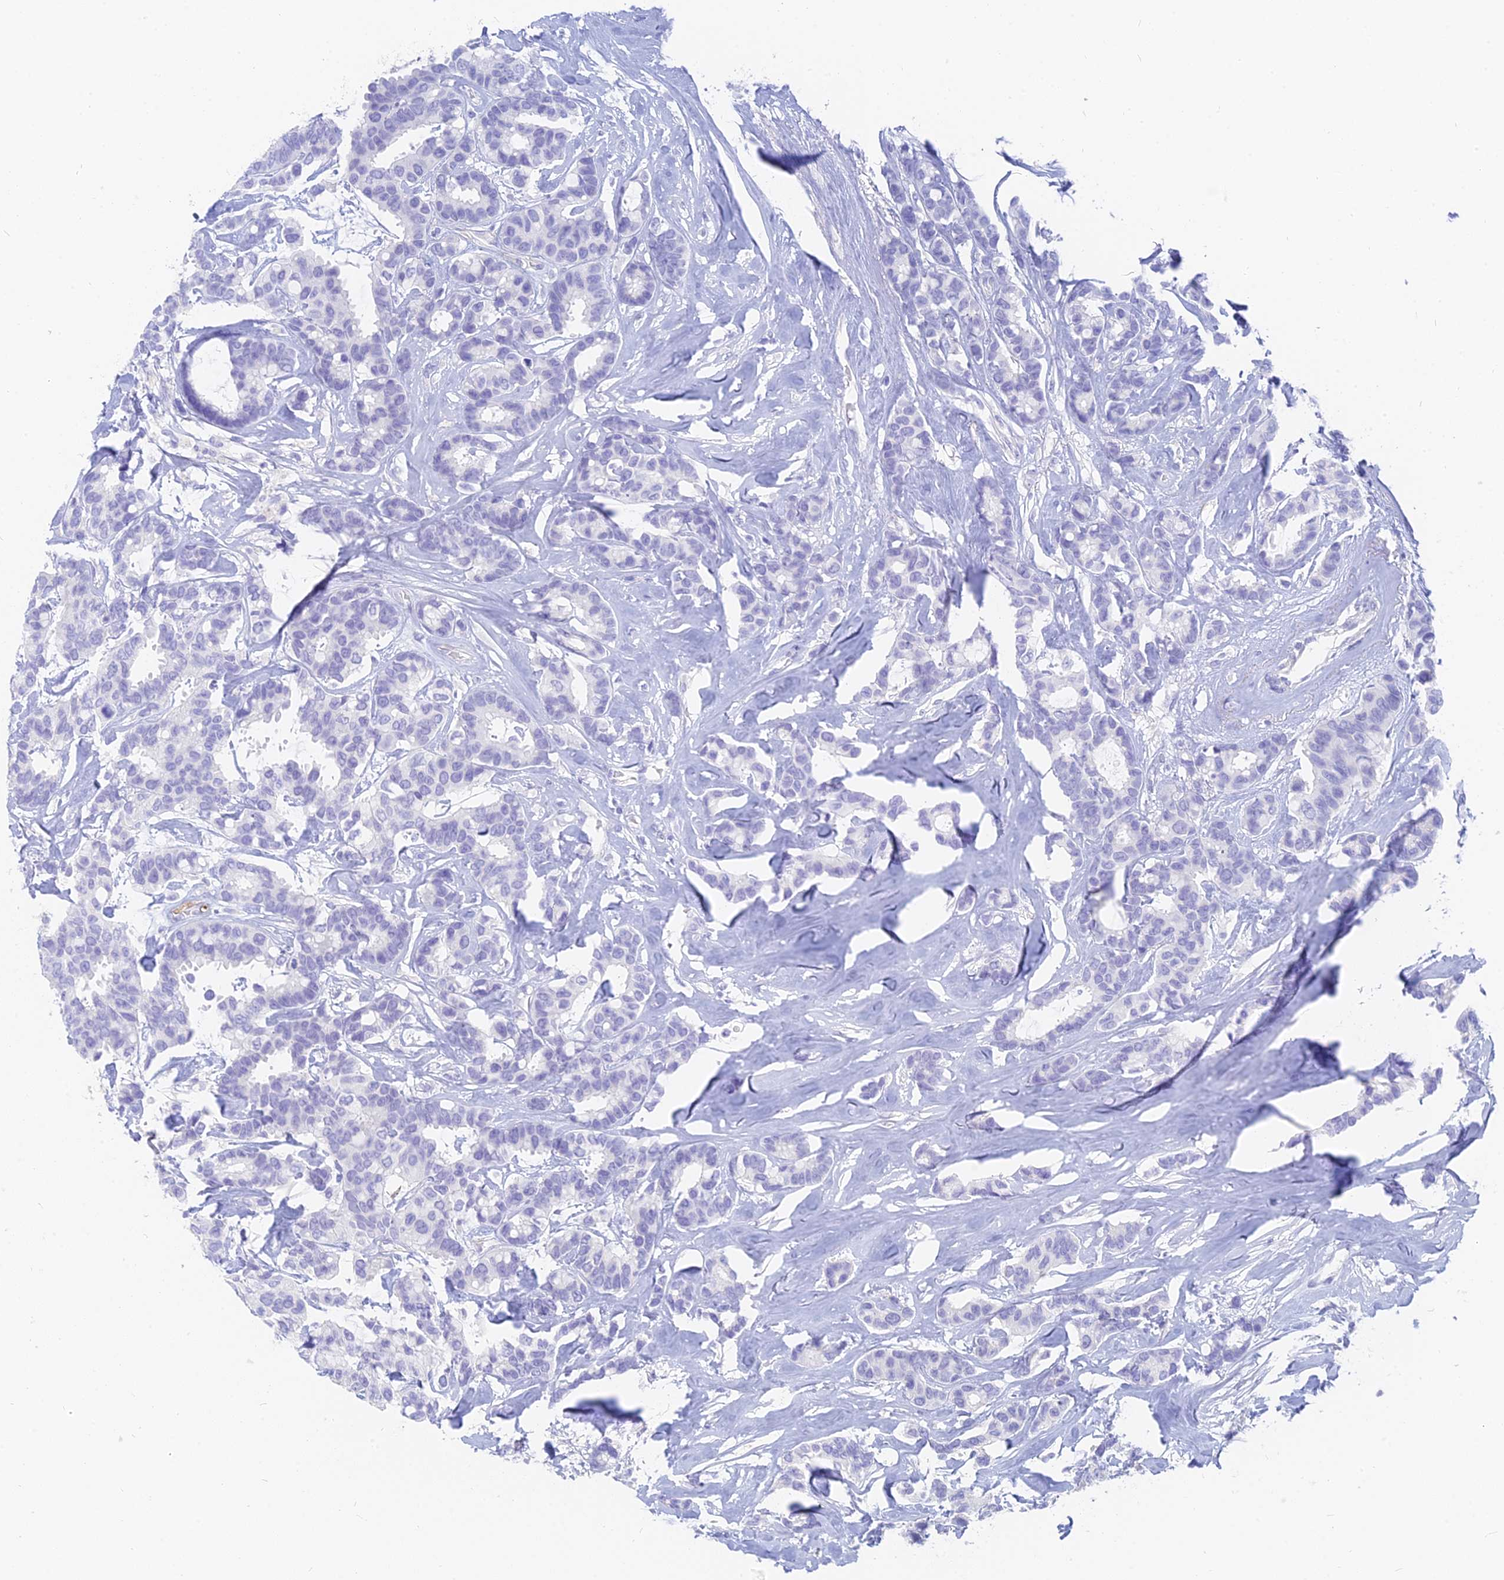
{"staining": {"intensity": "negative", "quantity": "none", "location": "none"}, "tissue": "breast cancer", "cell_type": "Tumor cells", "image_type": "cancer", "snomed": [{"axis": "morphology", "description": "Duct carcinoma"}, {"axis": "topography", "description": "Breast"}], "caption": "Immunohistochemical staining of human breast cancer (infiltrating ductal carcinoma) exhibits no significant positivity in tumor cells.", "gene": "SLC36A2", "patient": {"sex": "female", "age": 87}}